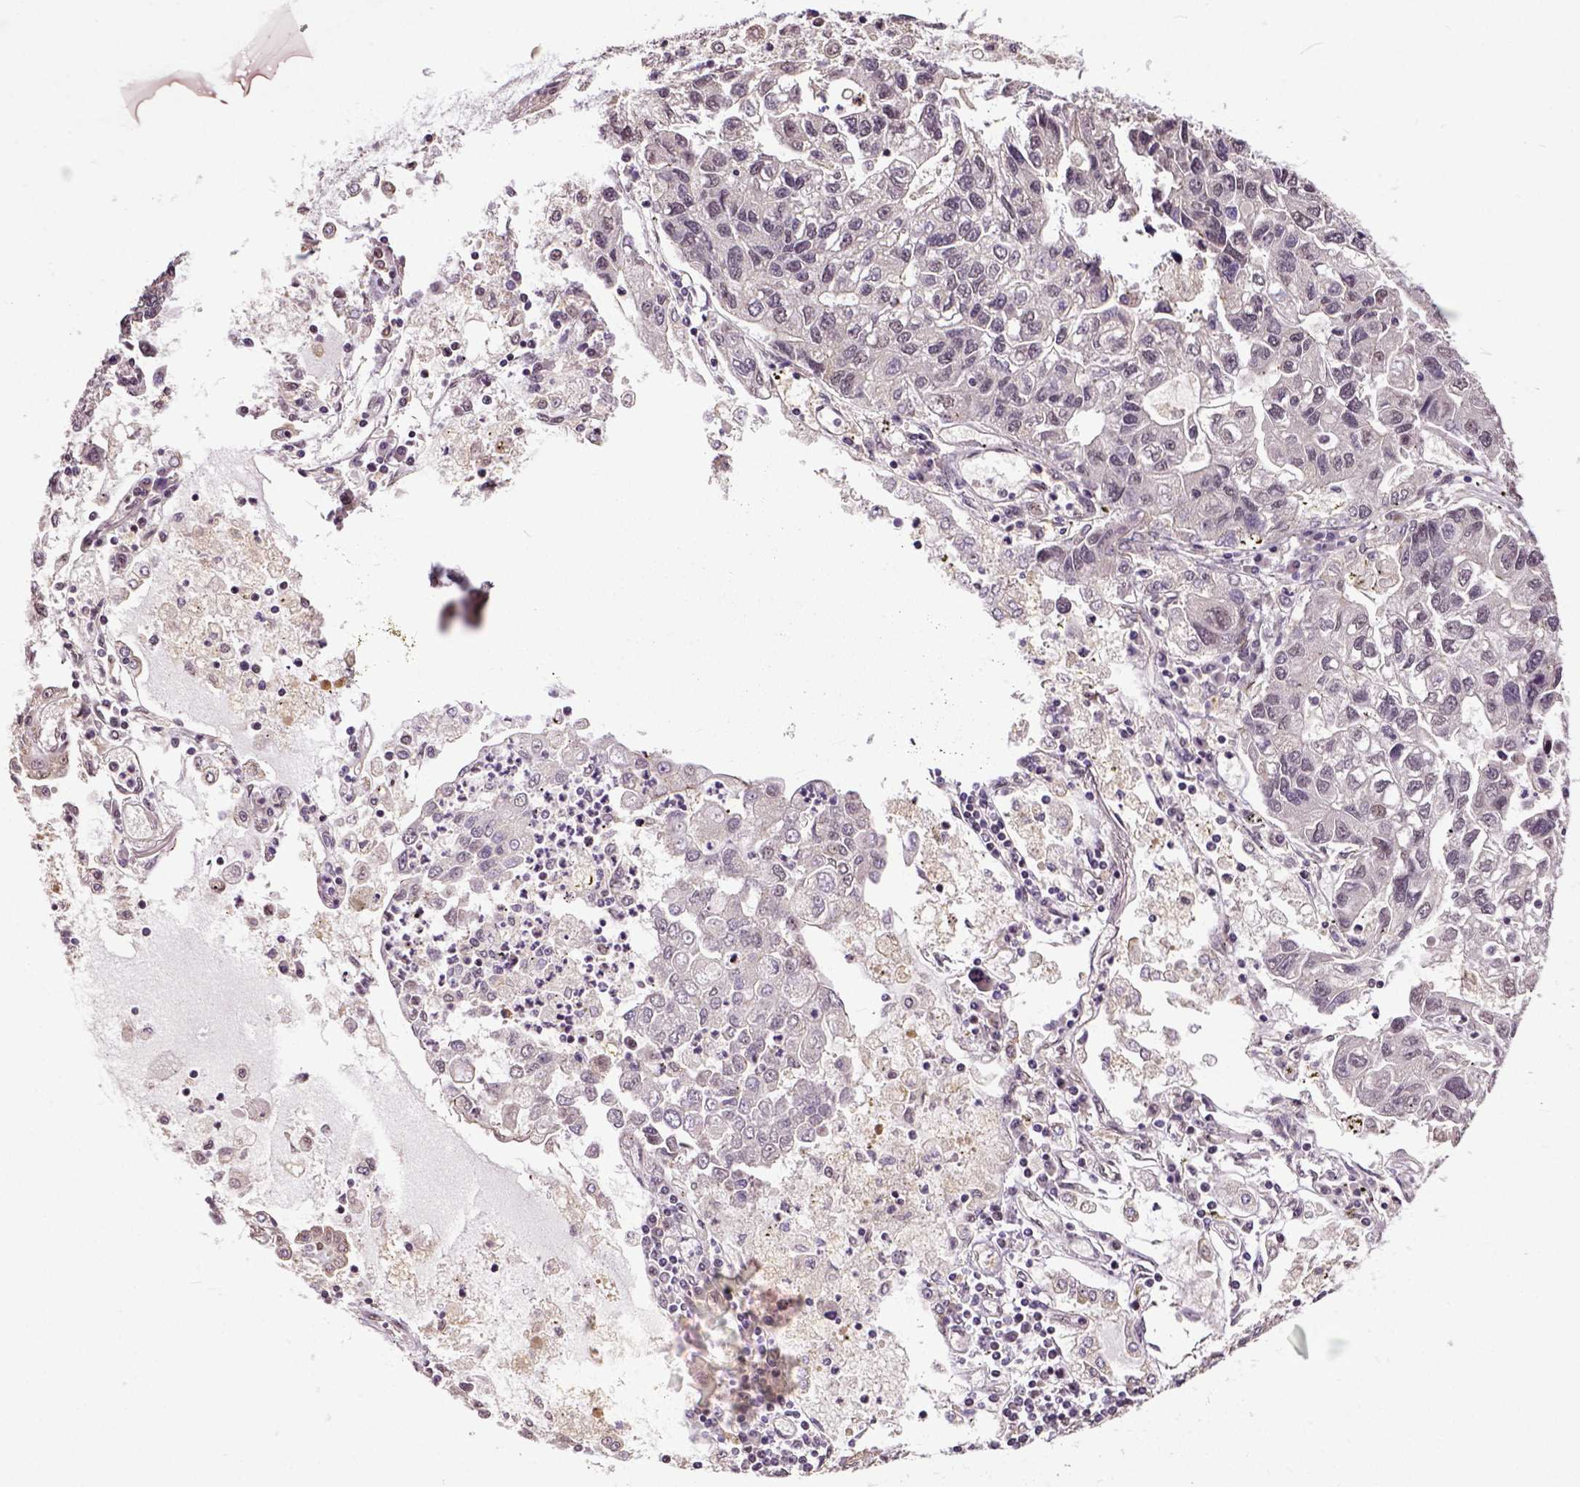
{"staining": {"intensity": "negative", "quantity": "none", "location": "none"}, "tissue": "lung cancer", "cell_type": "Tumor cells", "image_type": "cancer", "snomed": [{"axis": "morphology", "description": "Adenocarcinoma, NOS"}, {"axis": "topography", "description": "Bronchus"}, {"axis": "topography", "description": "Lung"}], "caption": "Tumor cells show no significant protein positivity in lung cancer.", "gene": "DICER1", "patient": {"sex": "female", "age": 51}}